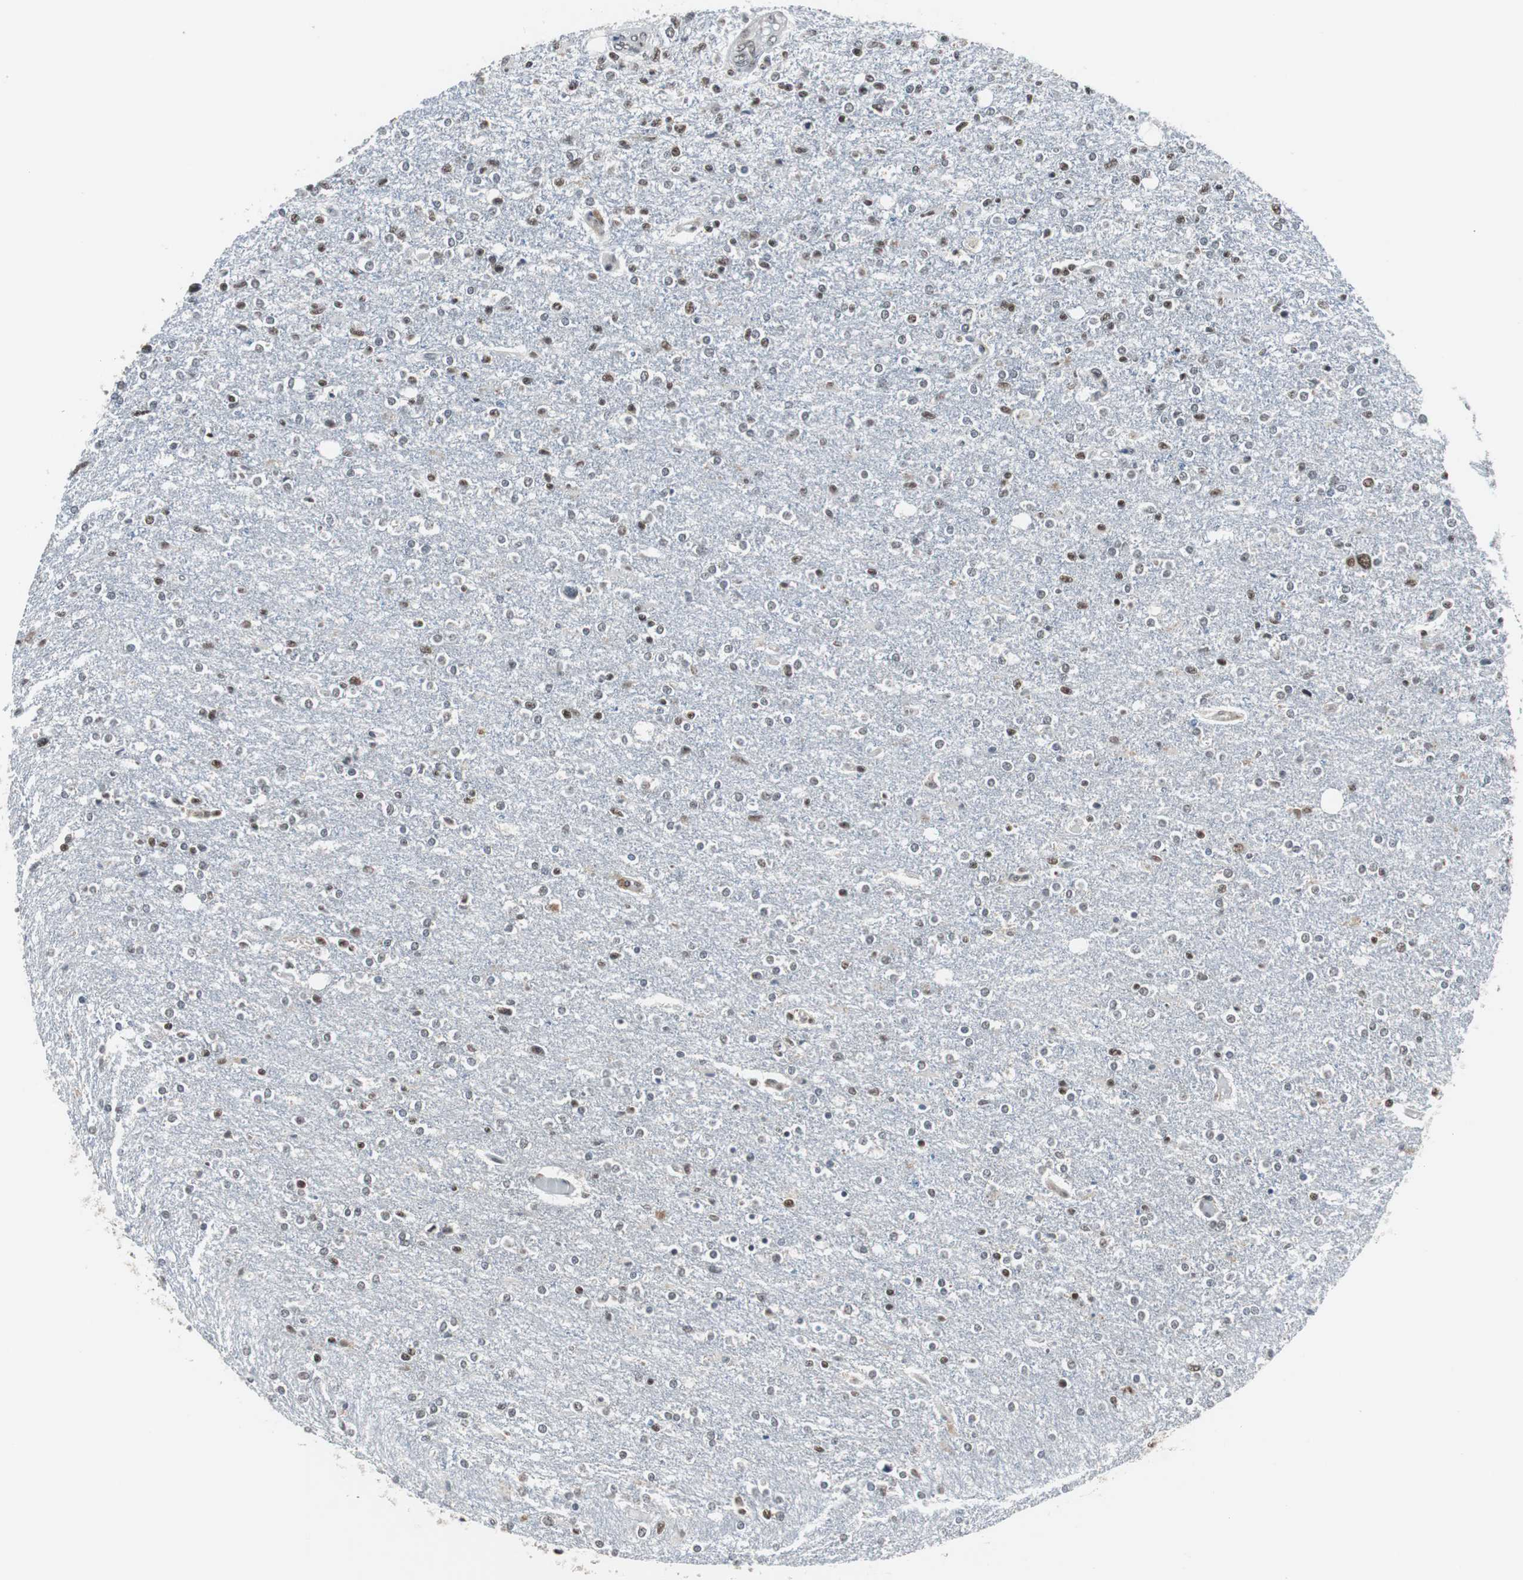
{"staining": {"intensity": "moderate", "quantity": "25%-75%", "location": "nuclear"}, "tissue": "glioma", "cell_type": "Tumor cells", "image_type": "cancer", "snomed": [{"axis": "morphology", "description": "Glioma, malignant, High grade"}, {"axis": "topography", "description": "Cerebral cortex"}], "caption": "The micrograph exhibits a brown stain indicating the presence of a protein in the nuclear of tumor cells in malignant glioma (high-grade).", "gene": "TAF7", "patient": {"sex": "male", "age": 76}}